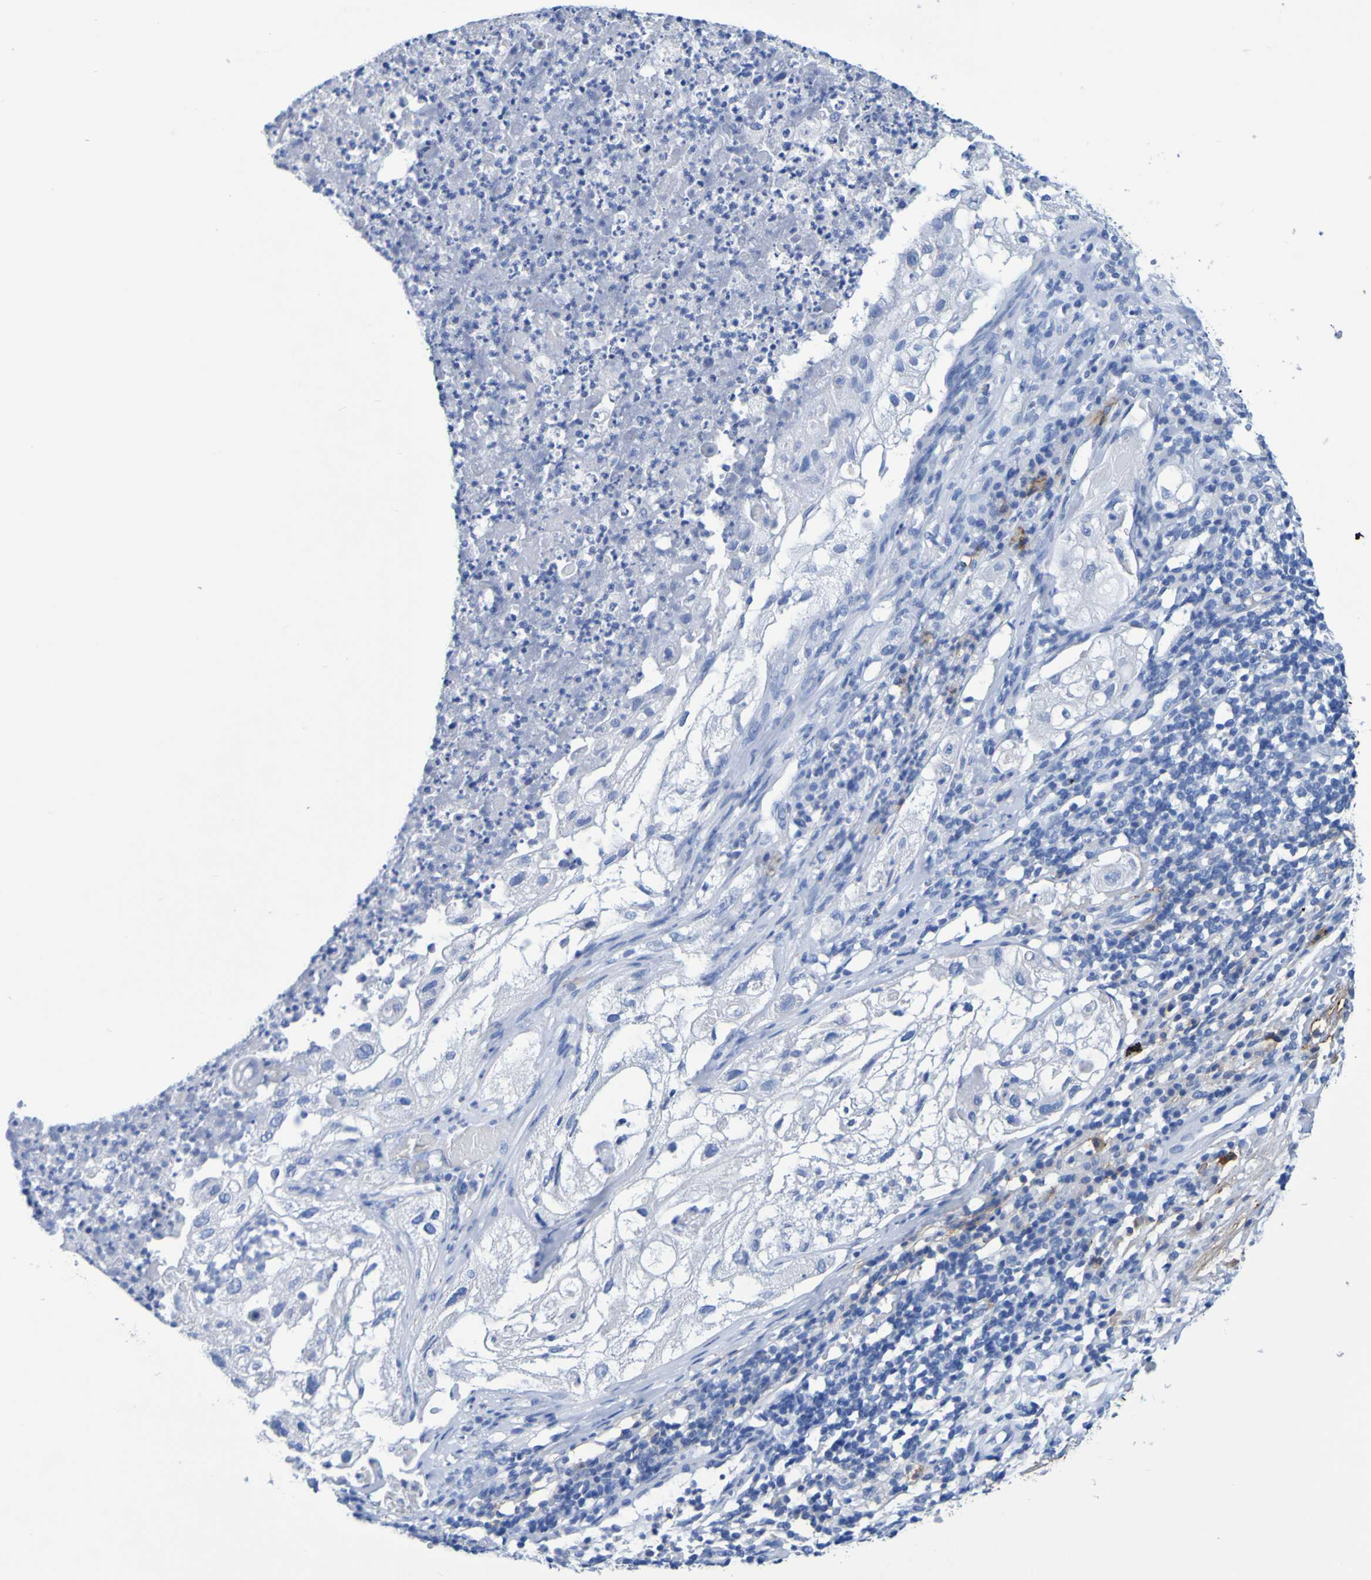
{"staining": {"intensity": "negative", "quantity": "none", "location": "none"}, "tissue": "lung cancer", "cell_type": "Tumor cells", "image_type": "cancer", "snomed": [{"axis": "morphology", "description": "Inflammation, NOS"}, {"axis": "morphology", "description": "Squamous cell carcinoma, NOS"}, {"axis": "topography", "description": "Lymph node"}, {"axis": "topography", "description": "Soft tissue"}, {"axis": "topography", "description": "Lung"}], "caption": "Immunohistochemistry histopathology image of neoplastic tissue: lung squamous cell carcinoma stained with DAB displays no significant protein expression in tumor cells. (Immunohistochemistry, brightfield microscopy, high magnification).", "gene": "DPEP1", "patient": {"sex": "male", "age": 66}}